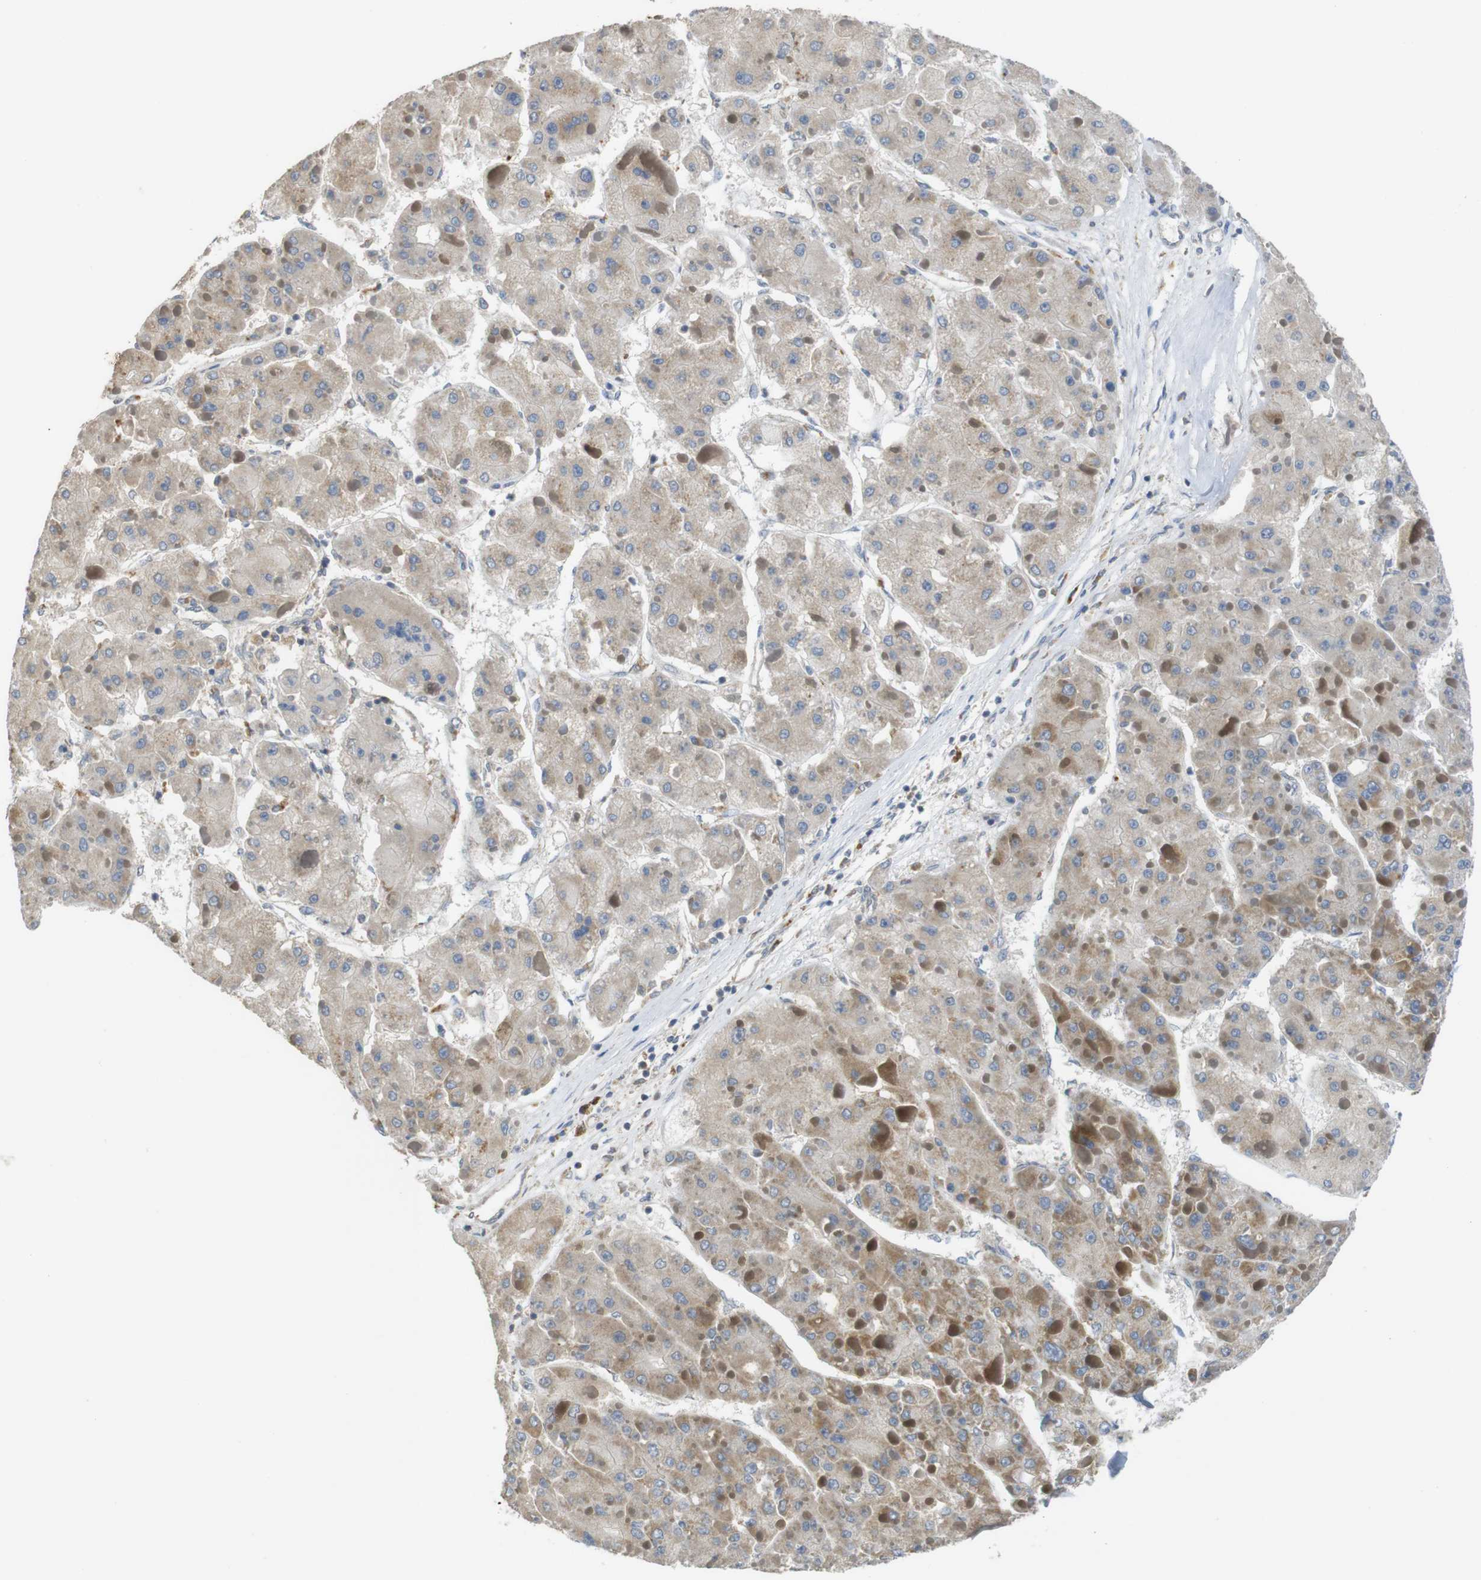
{"staining": {"intensity": "weak", "quantity": "<25%", "location": "cytoplasmic/membranous"}, "tissue": "liver cancer", "cell_type": "Tumor cells", "image_type": "cancer", "snomed": [{"axis": "morphology", "description": "Carcinoma, Hepatocellular, NOS"}, {"axis": "topography", "description": "Liver"}], "caption": "This is an immunohistochemistry (IHC) micrograph of liver hepatocellular carcinoma. There is no positivity in tumor cells.", "gene": "CALHM2", "patient": {"sex": "female", "age": 73}}